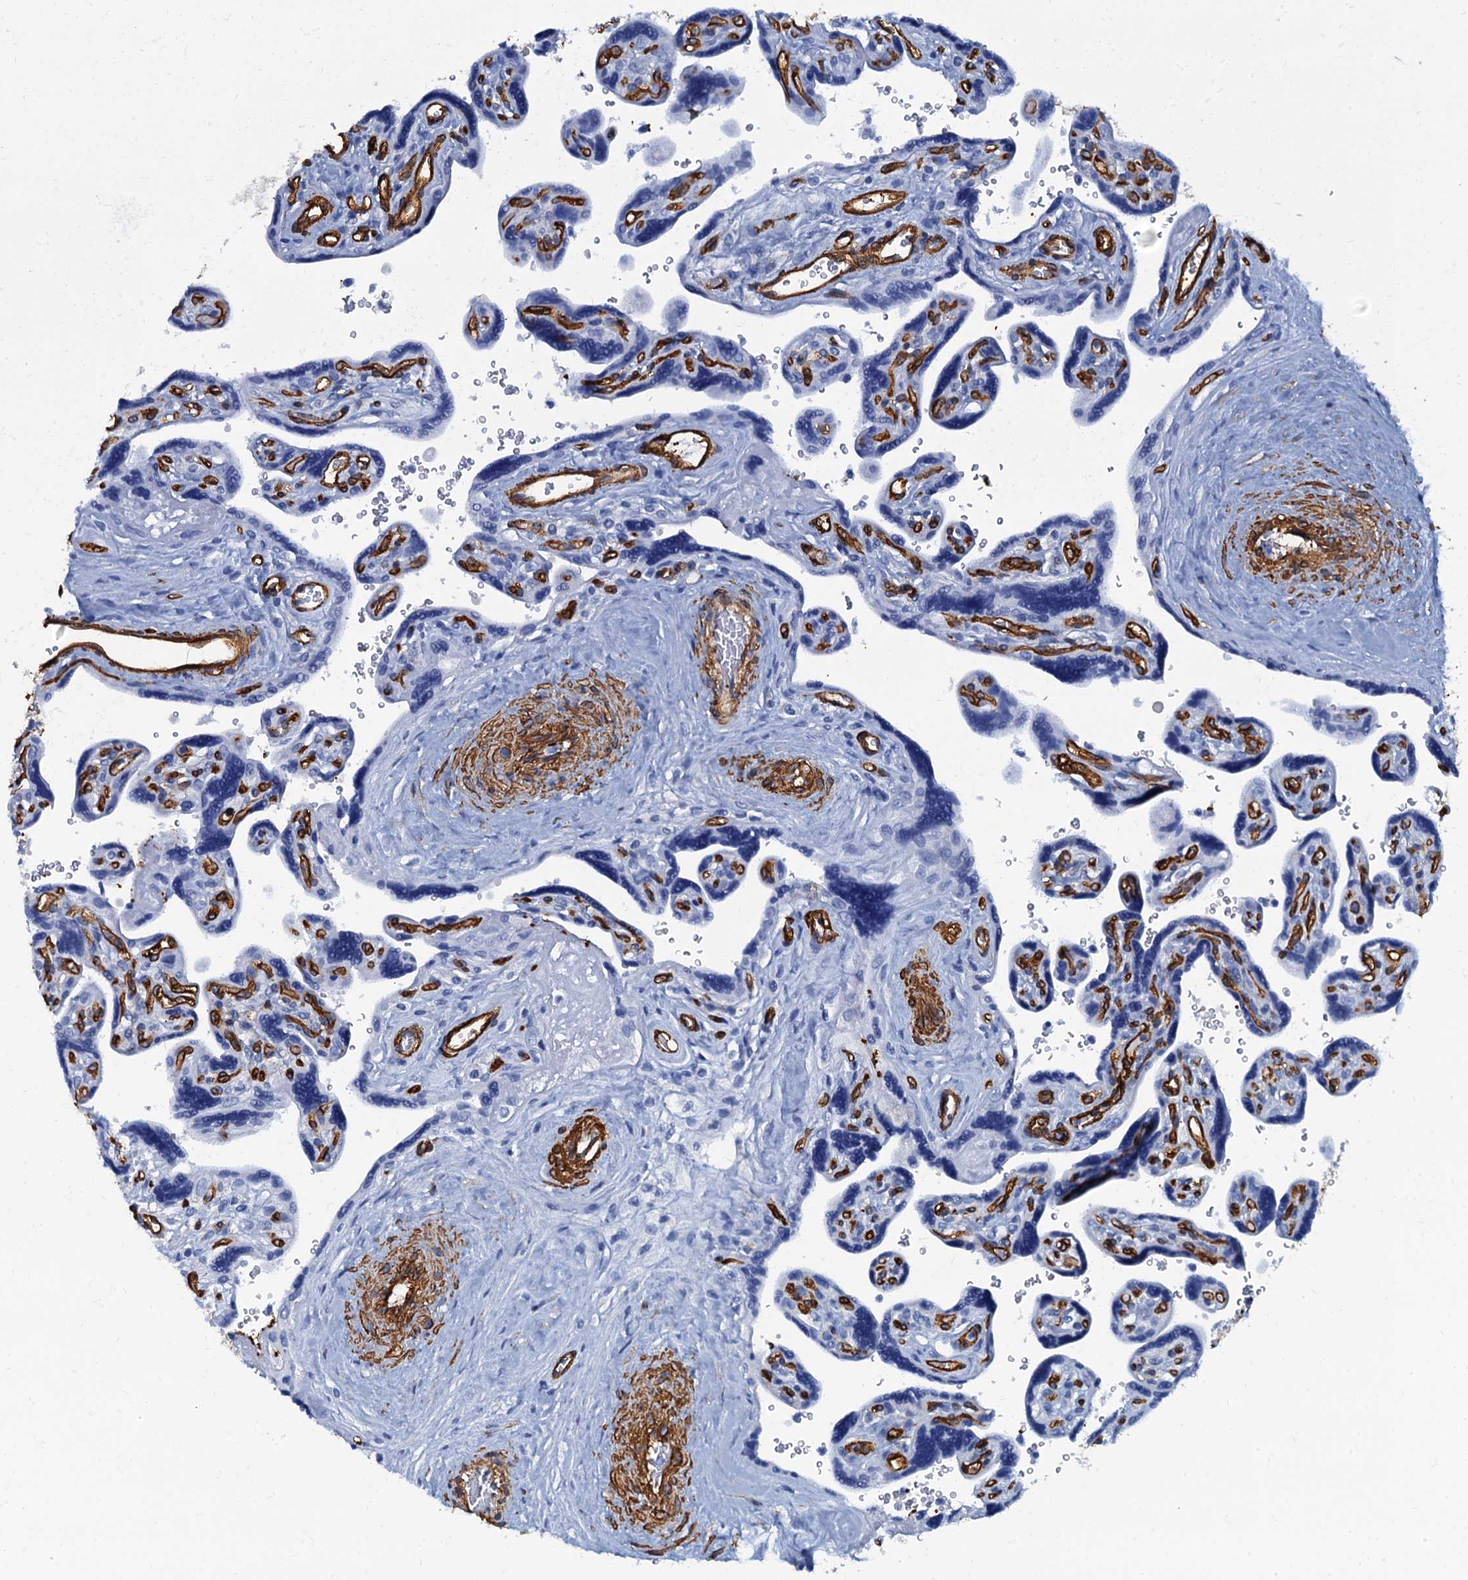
{"staining": {"intensity": "negative", "quantity": "none", "location": "none"}, "tissue": "placenta", "cell_type": "Trophoblastic cells", "image_type": "normal", "snomed": [{"axis": "morphology", "description": "Normal tissue, NOS"}, {"axis": "topography", "description": "Placenta"}], "caption": "A photomicrograph of human placenta is negative for staining in trophoblastic cells. Nuclei are stained in blue.", "gene": "CAVIN2", "patient": {"sex": "female", "age": 39}}